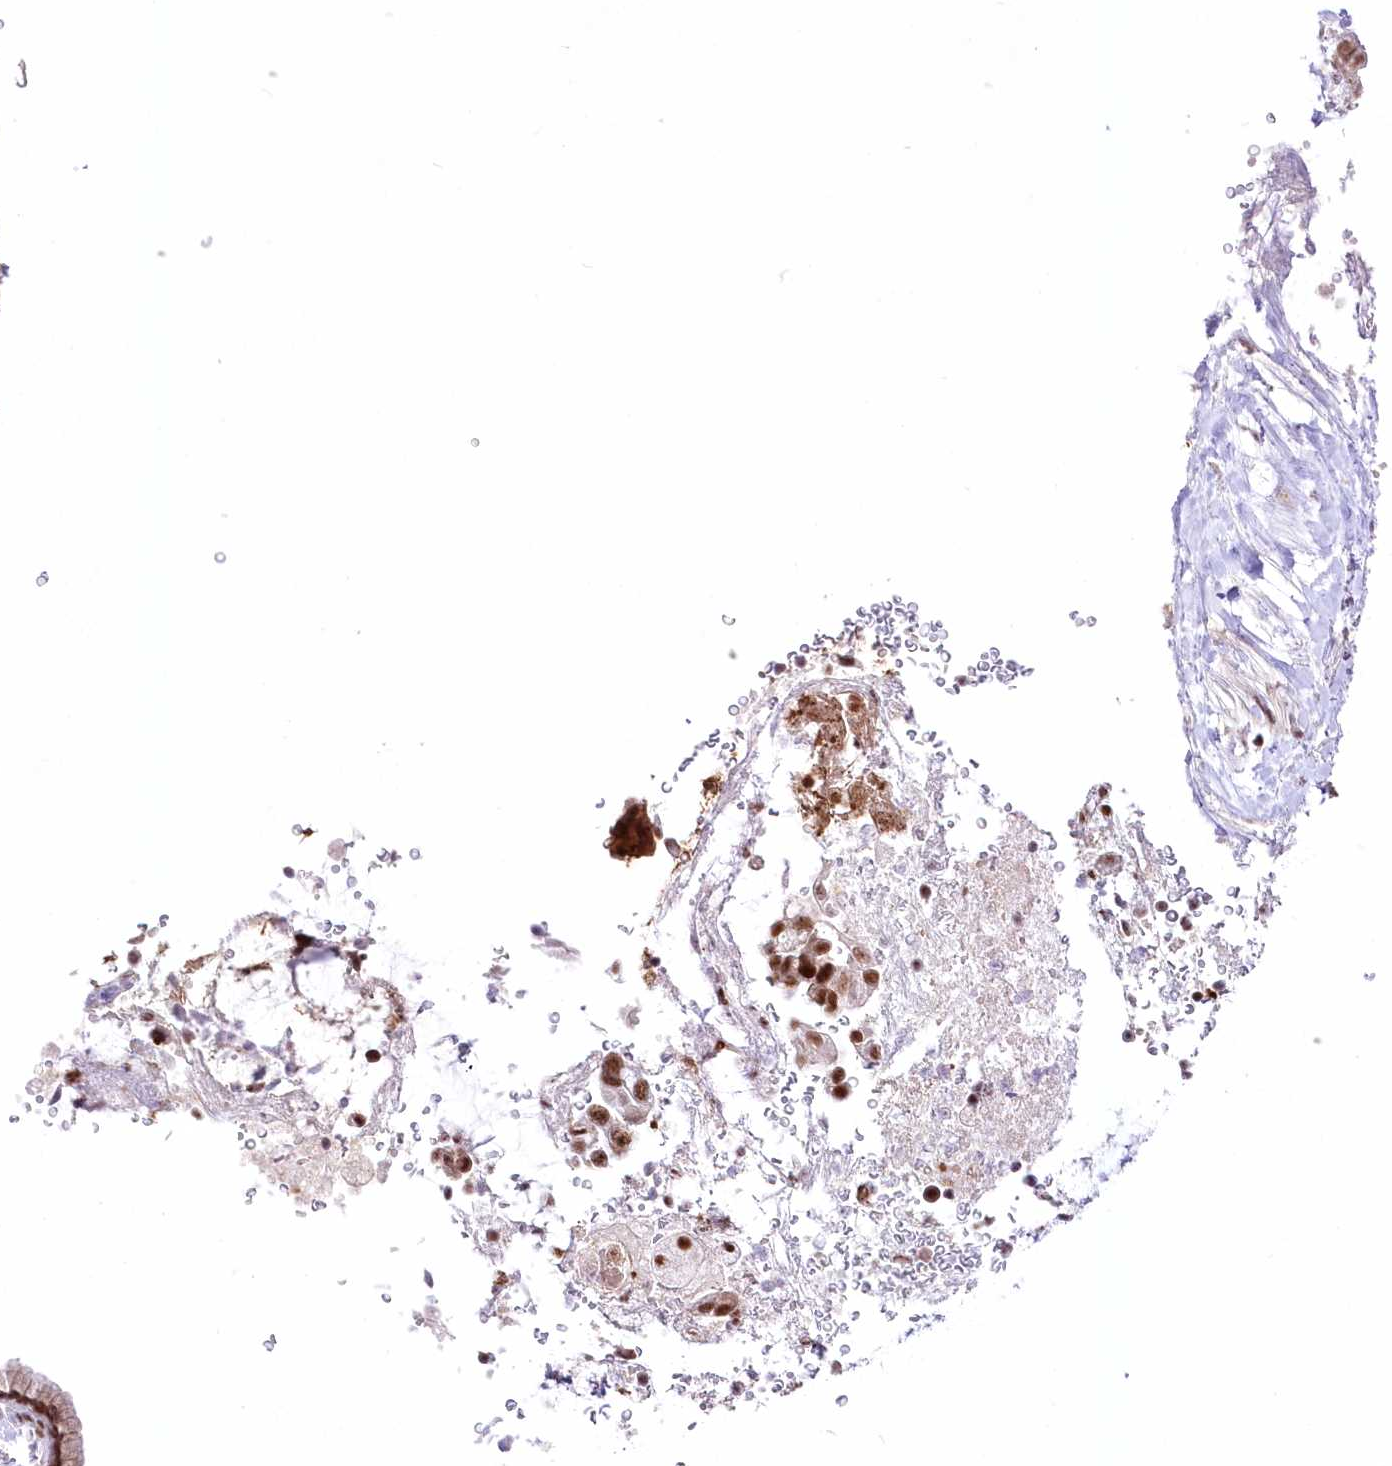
{"staining": {"intensity": "strong", "quantity": ">75%", "location": "nuclear"}, "tissue": "pancreatic cancer", "cell_type": "Tumor cells", "image_type": "cancer", "snomed": [{"axis": "morphology", "description": "Adenocarcinoma, NOS"}, {"axis": "topography", "description": "Pancreas"}], "caption": "Brown immunohistochemical staining in adenocarcinoma (pancreatic) demonstrates strong nuclear expression in approximately >75% of tumor cells.", "gene": "NSUN2", "patient": {"sex": "male", "age": 75}}